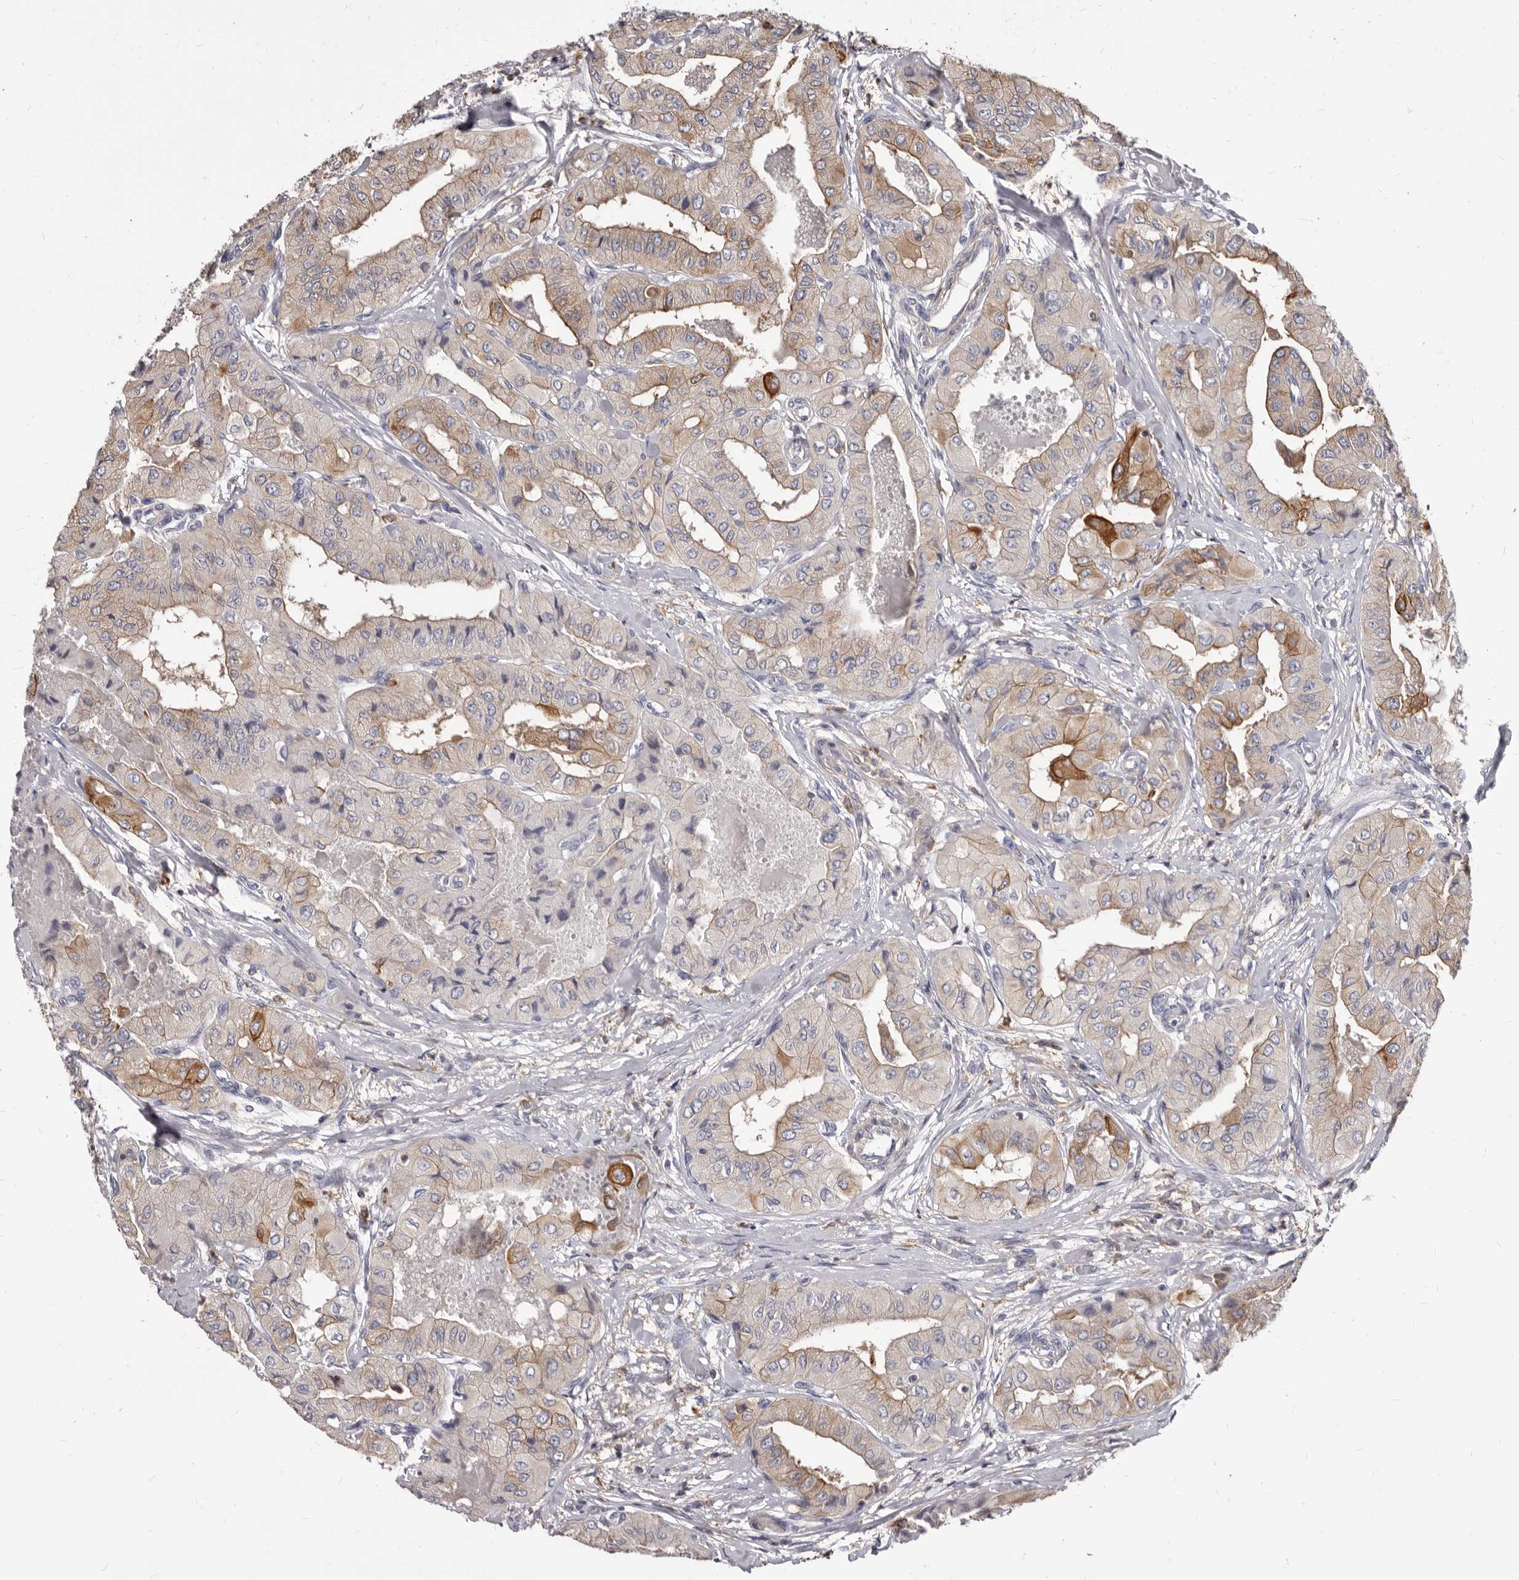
{"staining": {"intensity": "moderate", "quantity": "25%-75%", "location": "cytoplasmic/membranous"}, "tissue": "thyroid cancer", "cell_type": "Tumor cells", "image_type": "cancer", "snomed": [{"axis": "morphology", "description": "Papillary adenocarcinoma, NOS"}, {"axis": "topography", "description": "Thyroid gland"}], "caption": "Immunohistochemical staining of human thyroid cancer (papillary adenocarcinoma) exhibits medium levels of moderate cytoplasmic/membranous protein expression in approximately 25%-75% of tumor cells. Ihc stains the protein in brown and the nuclei are stained blue.", "gene": "NIBAN1", "patient": {"sex": "female", "age": 59}}